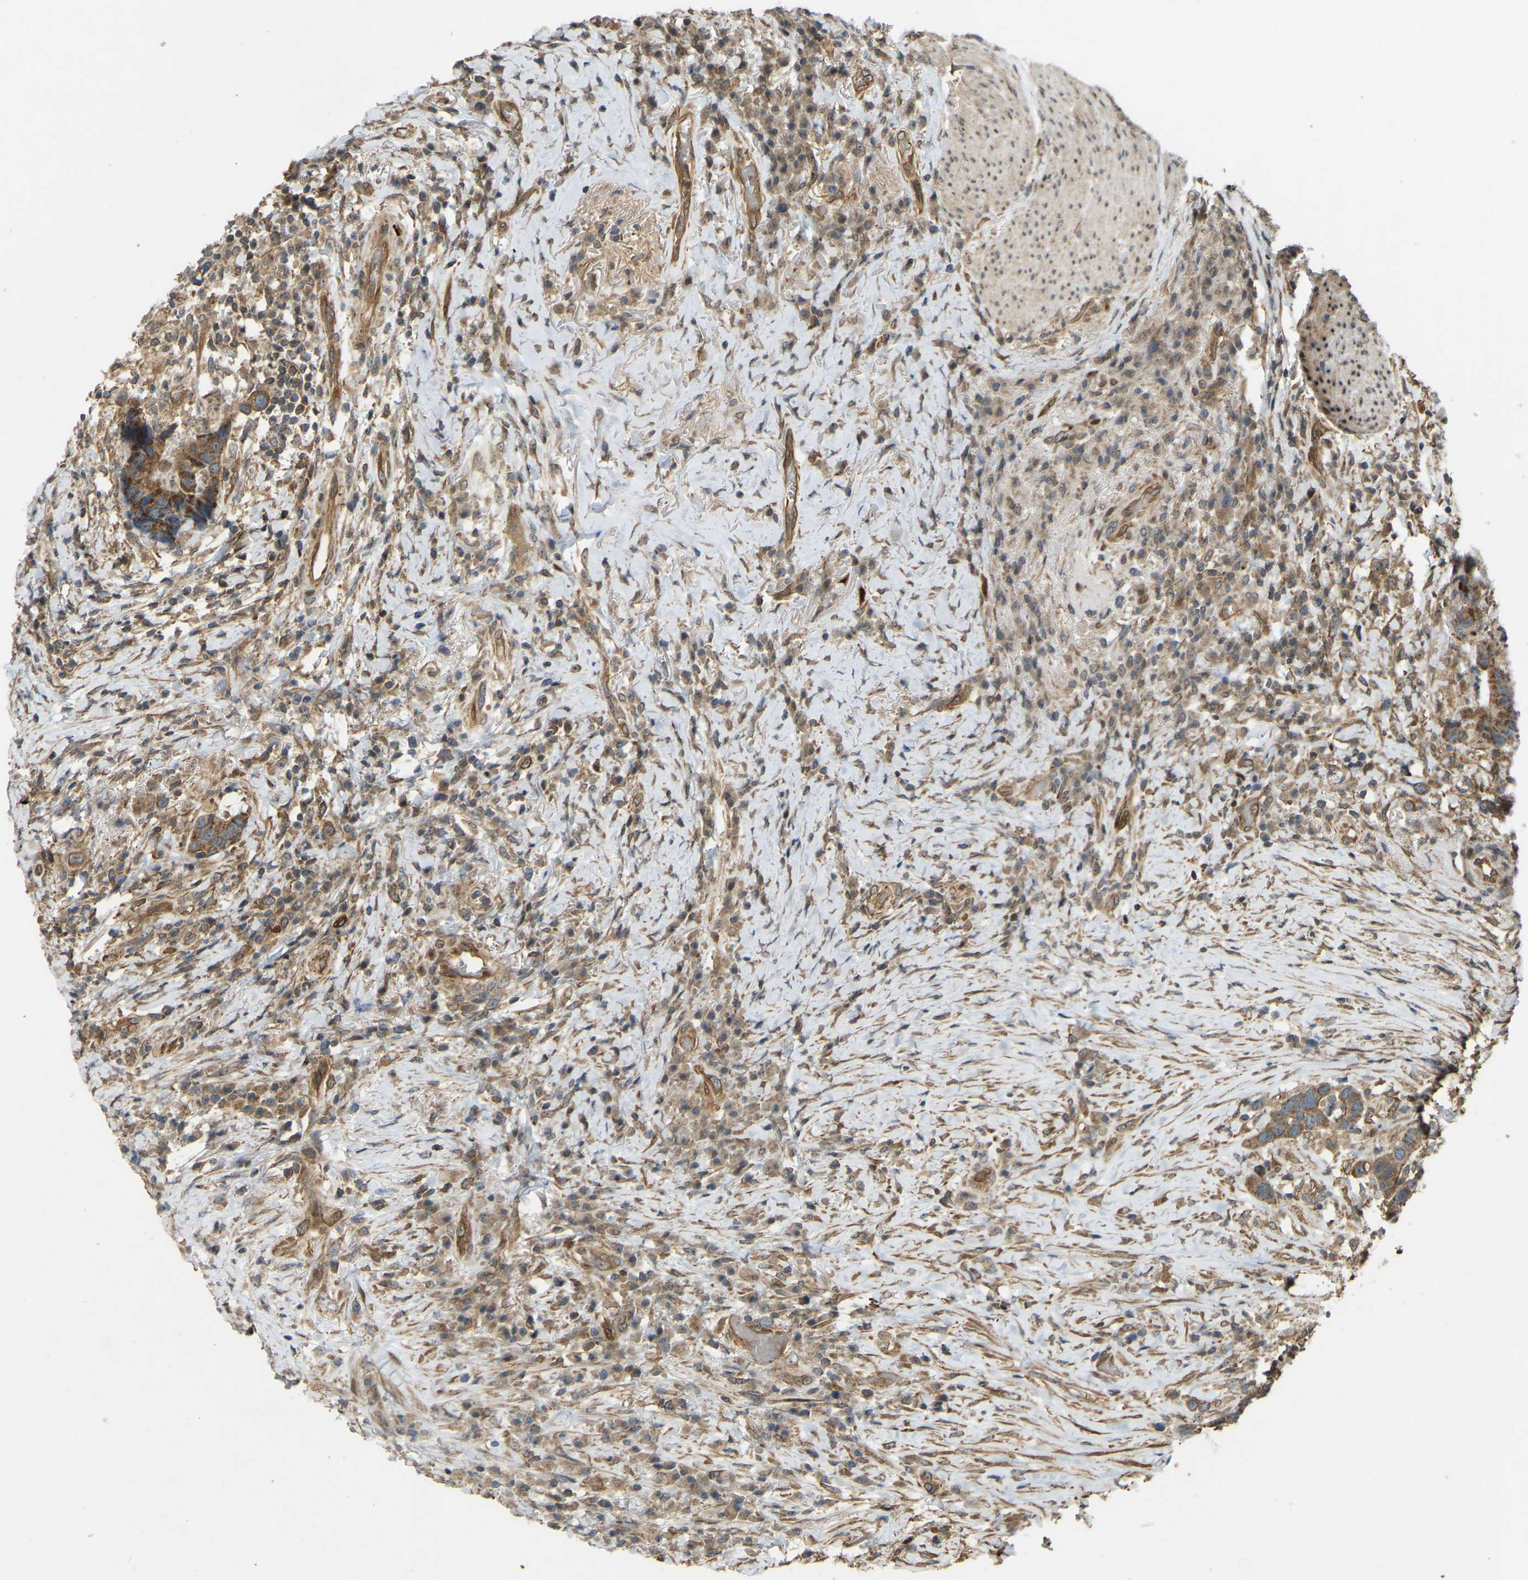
{"staining": {"intensity": "moderate", "quantity": ">75%", "location": "cytoplasmic/membranous"}, "tissue": "colorectal cancer", "cell_type": "Tumor cells", "image_type": "cancer", "snomed": [{"axis": "morphology", "description": "Adenocarcinoma, NOS"}, {"axis": "topography", "description": "Rectum"}], "caption": "Colorectal adenocarcinoma stained with immunohistochemistry (IHC) shows moderate cytoplasmic/membranous positivity in about >75% of tumor cells. (Stains: DAB (3,3'-diaminobenzidine) in brown, nuclei in blue, Microscopy: brightfield microscopy at high magnification).", "gene": "C21orf91", "patient": {"sex": "female", "age": 89}}